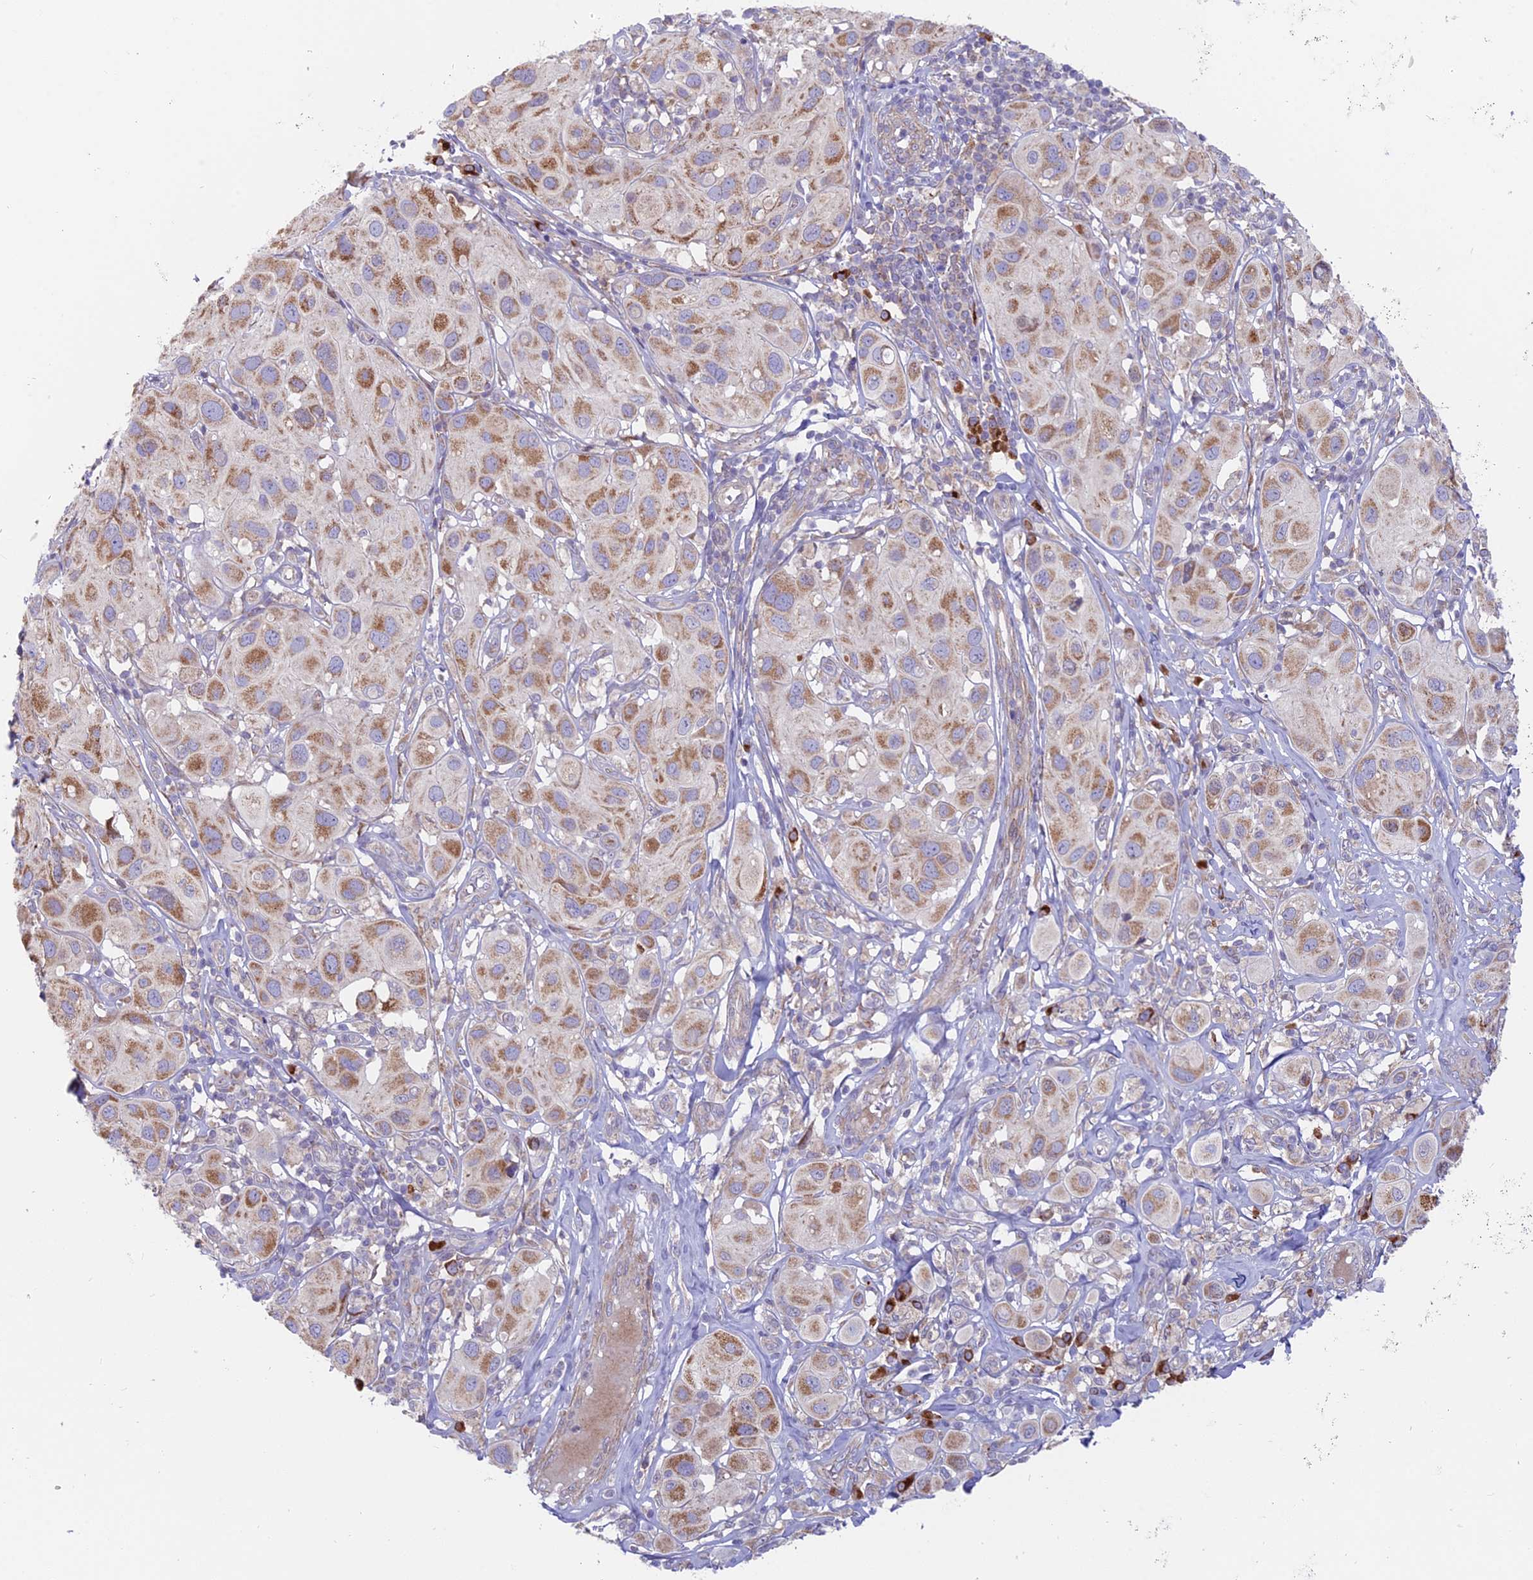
{"staining": {"intensity": "moderate", "quantity": "25%-75%", "location": "cytoplasmic/membranous"}, "tissue": "melanoma", "cell_type": "Tumor cells", "image_type": "cancer", "snomed": [{"axis": "morphology", "description": "Malignant melanoma, Metastatic site"}, {"axis": "topography", "description": "Skin"}], "caption": "This is a photomicrograph of immunohistochemistry (IHC) staining of malignant melanoma (metastatic site), which shows moderate staining in the cytoplasmic/membranous of tumor cells.", "gene": "TBC1D20", "patient": {"sex": "male", "age": 41}}